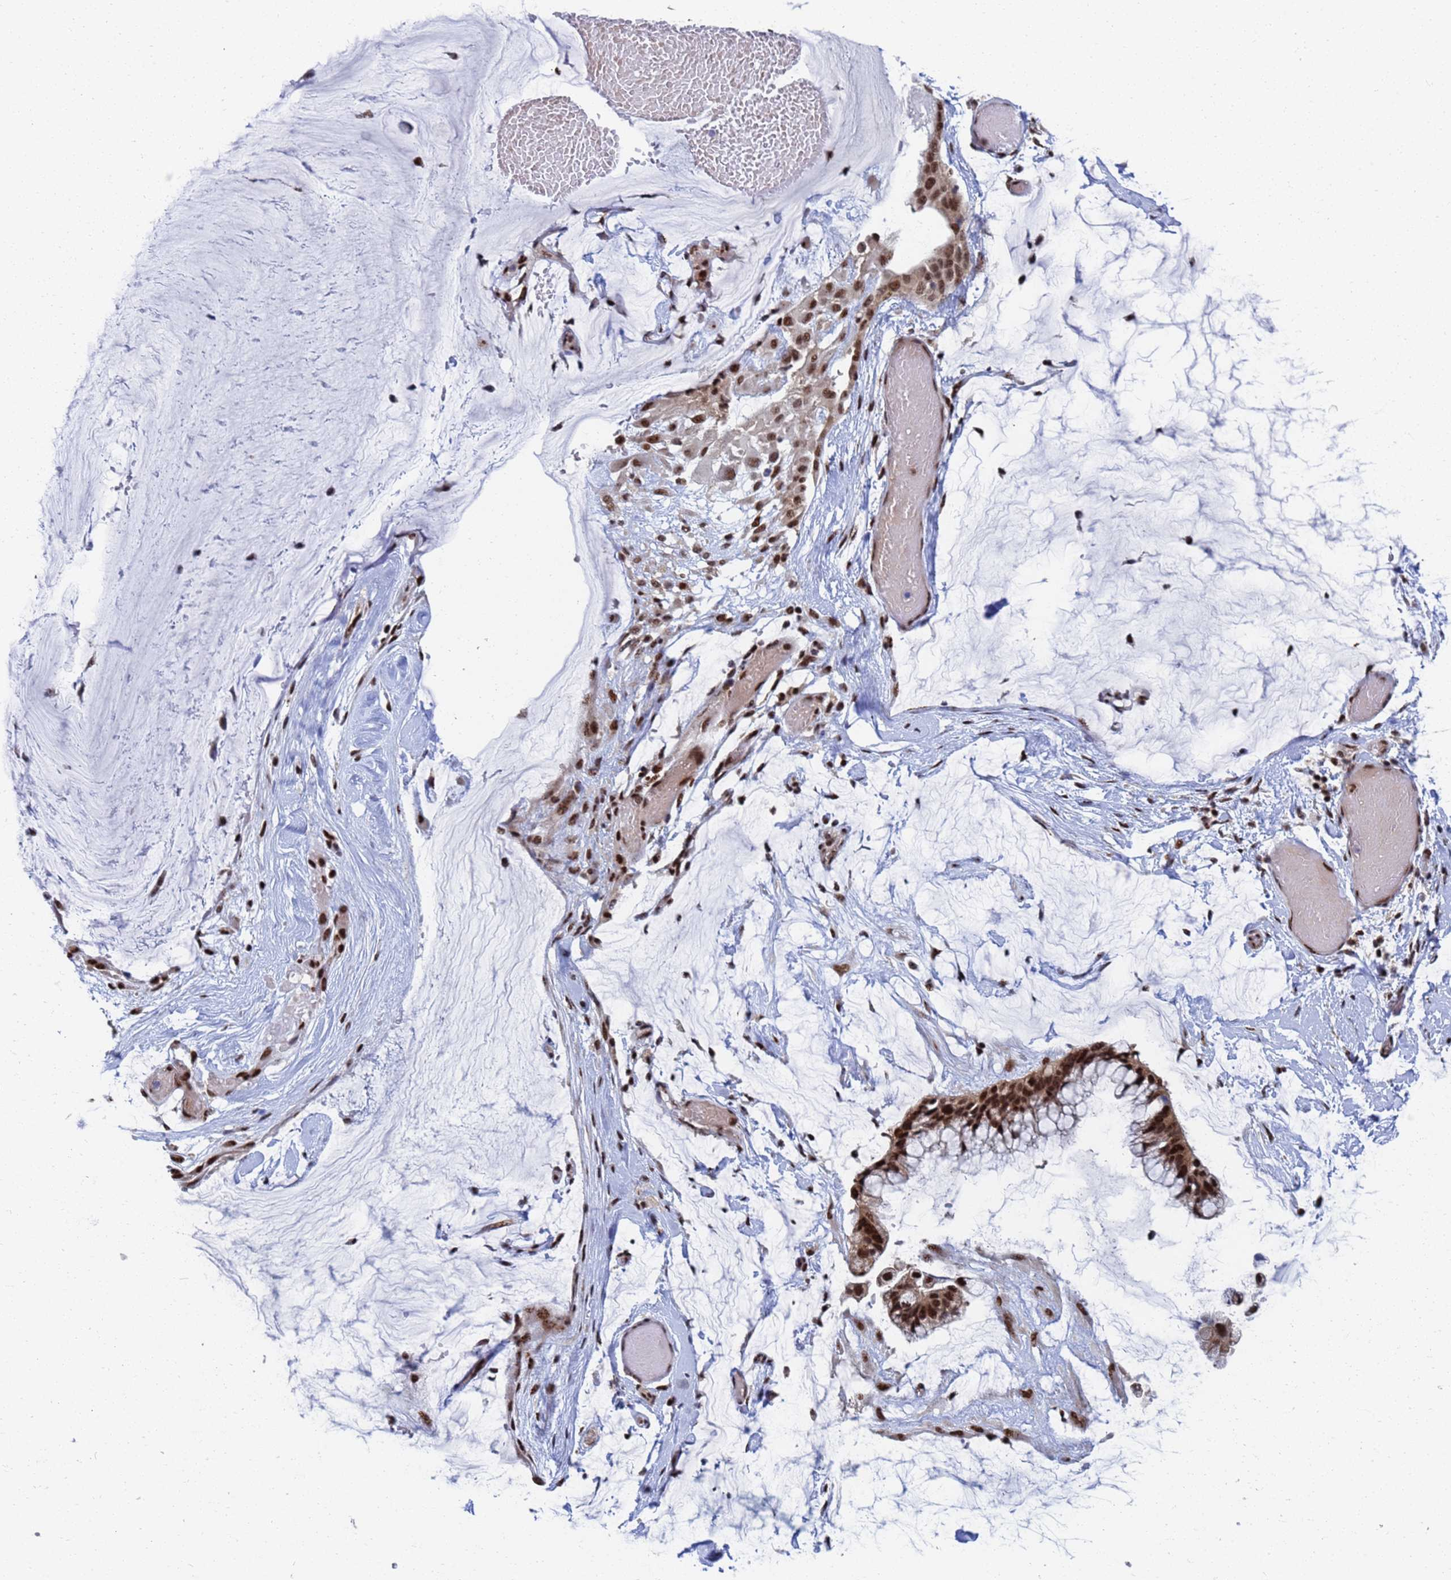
{"staining": {"intensity": "strong", "quantity": ">75%", "location": "cytoplasmic/membranous,nuclear"}, "tissue": "ovarian cancer", "cell_type": "Tumor cells", "image_type": "cancer", "snomed": [{"axis": "morphology", "description": "Cystadenocarcinoma, mucinous, NOS"}, {"axis": "topography", "description": "Ovary"}], "caption": "Tumor cells display strong cytoplasmic/membranous and nuclear staining in approximately >75% of cells in mucinous cystadenocarcinoma (ovarian). (DAB IHC, brown staining for protein, blue staining for nuclei).", "gene": "AP5Z1", "patient": {"sex": "female", "age": 39}}